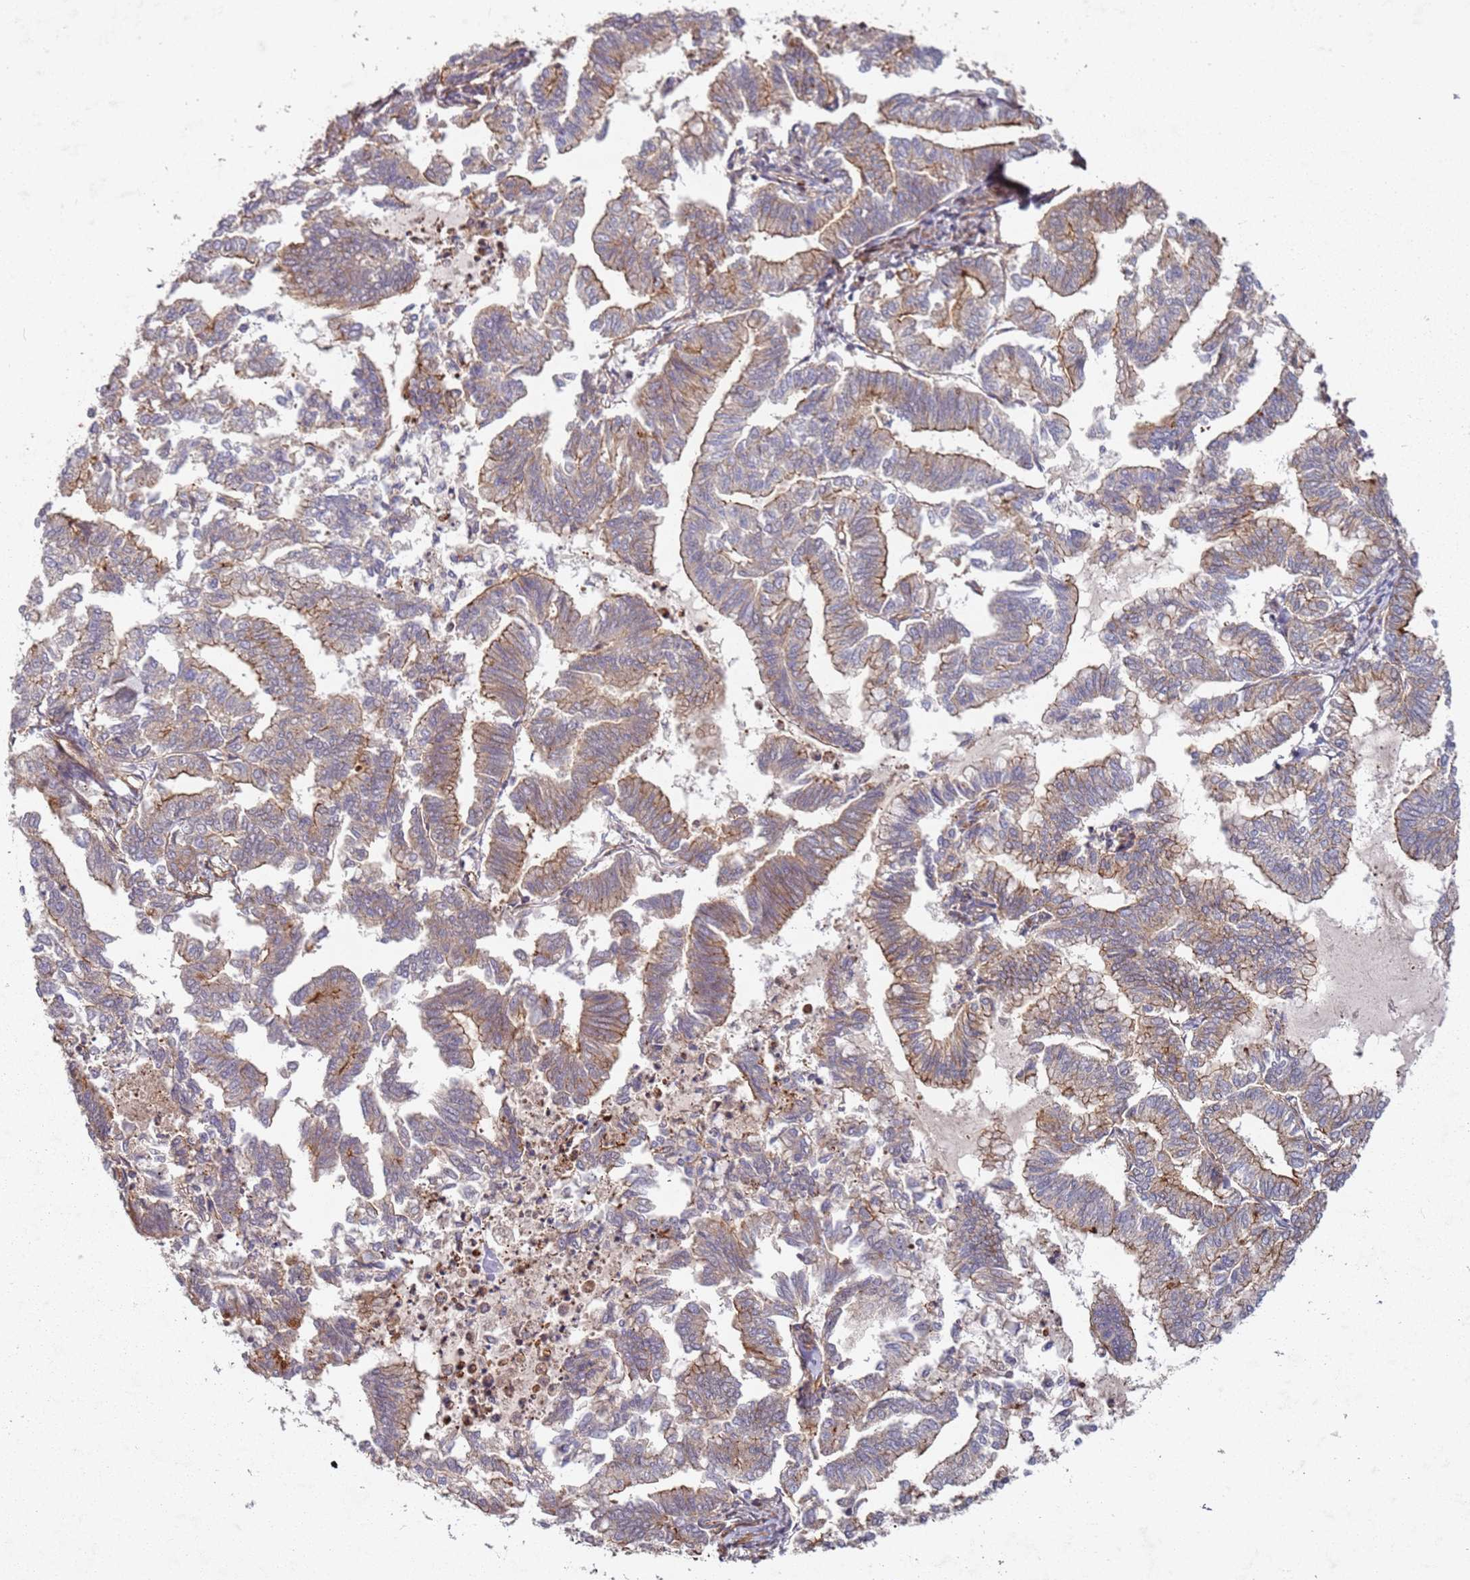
{"staining": {"intensity": "moderate", "quantity": "25%-75%", "location": "cytoplasmic/membranous"}, "tissue": "endometrial cancer", "cell_type": "Tumor cells", "image_type": "cancer", "snomed": [{"axis": "morphology", "description": "Adenocarcinoma, NOS"}, {"axis": "topography", "description": "Endometrium"}], "caption": "Tumor cells demonstrate medium levels of moderate cytoplasmic/membranous positivity in approximately 25%-75% of cells in human endometrial cancer (adenocarcinoma). Nuclei are stained in blue.", "gene": "C2CD4B", "patient": {"sex": "female", "age": 79}}